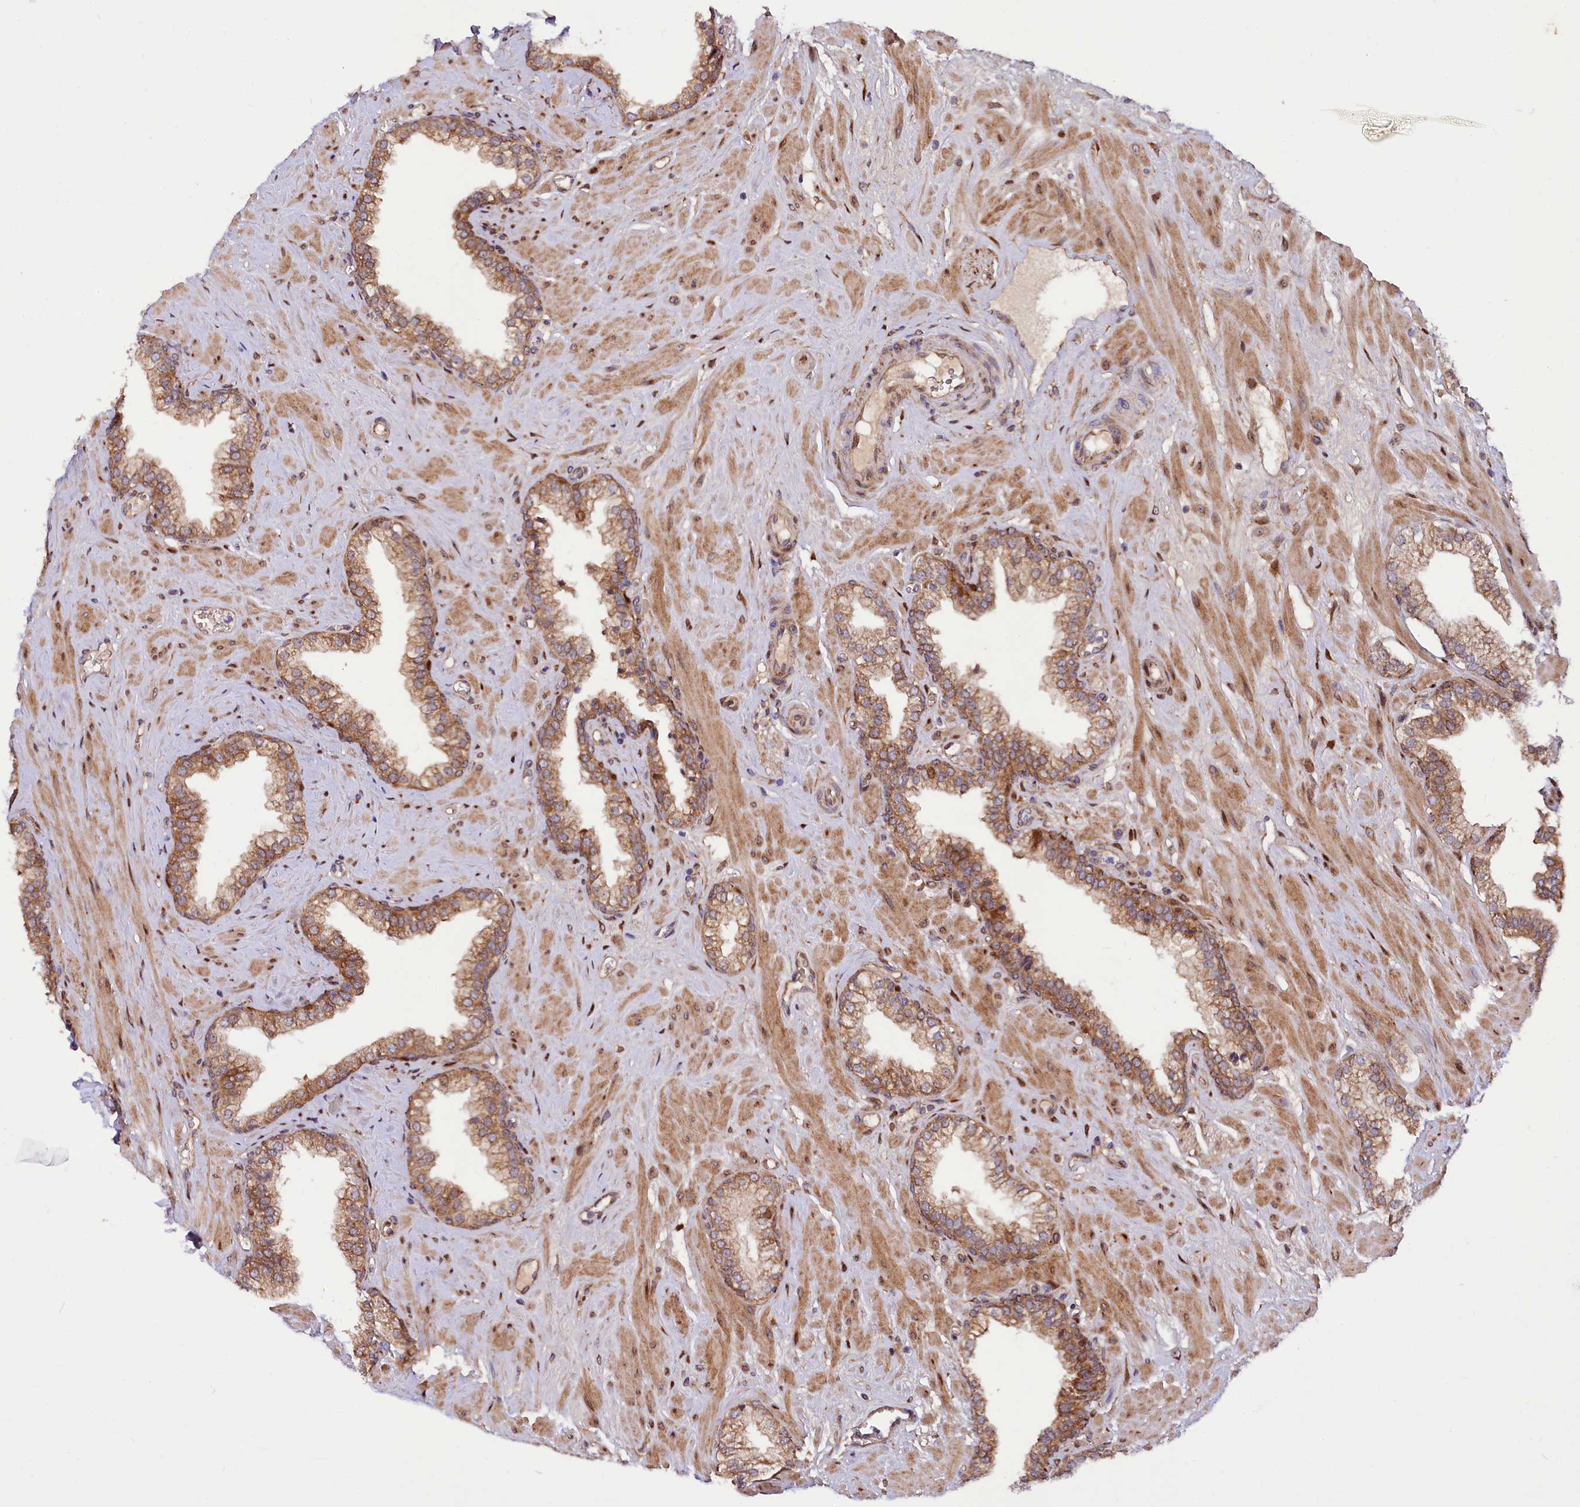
{"staining": {"intensity": "moderate", "quantity": ">75%", "location": "cytoplasmic/membranous"}, "tissue": "prostate", "cell_type": "Glandular cells", "image_type": "normal", "snomed": [{"axis": "morphology", "description": "Normal tissue, NOS"}, {"axis": "morphology", "description": "Urothelial carcinoma, Low grade"}, {"axis": "topography", "description": "Urinary bladder"}, {"axis": "topography", "description": "Prostate"}], "caption": "A micrograph of human prostate stained for a protein exhibits moderate cytoplasmic/membranous brown staining in glandular cells.", "gene": "PDZRN3", "patient": {"sex": "male", "age": 60}}